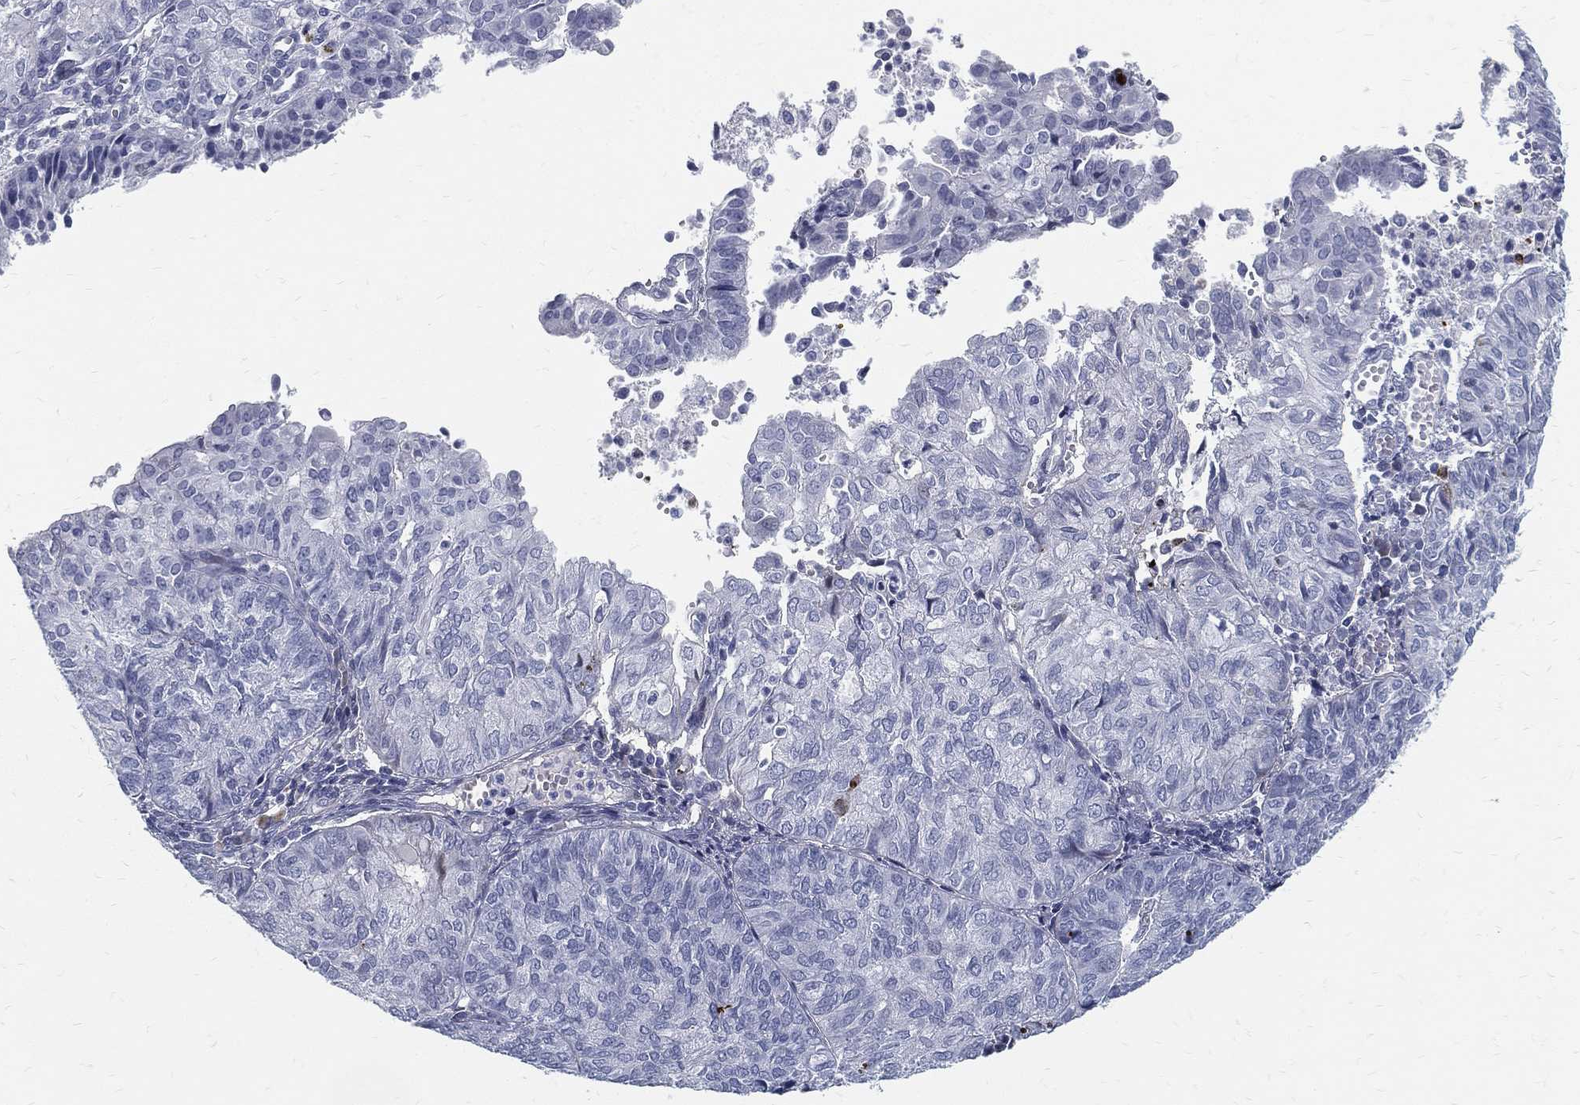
{"staining": {"intensity": "negative", "quantity": "none", "location": "none"}, "tissue": "endometrial cancer", "cell_type": "Tumor cells", "image_type": "cancer", "snomed": [{"axis": "morphology", "description": "Adenocarcinoma, NOS"}, {"axis": "topography", "description": "Endometrium"}], "caption": "IHC histopathology image of adenocarcinoma (endometrial) stained for a protein (brown), which shows no positivity in tumor cells.", "gene": "SPPL2C", "patient": {"sex": "female", "age": 82}}